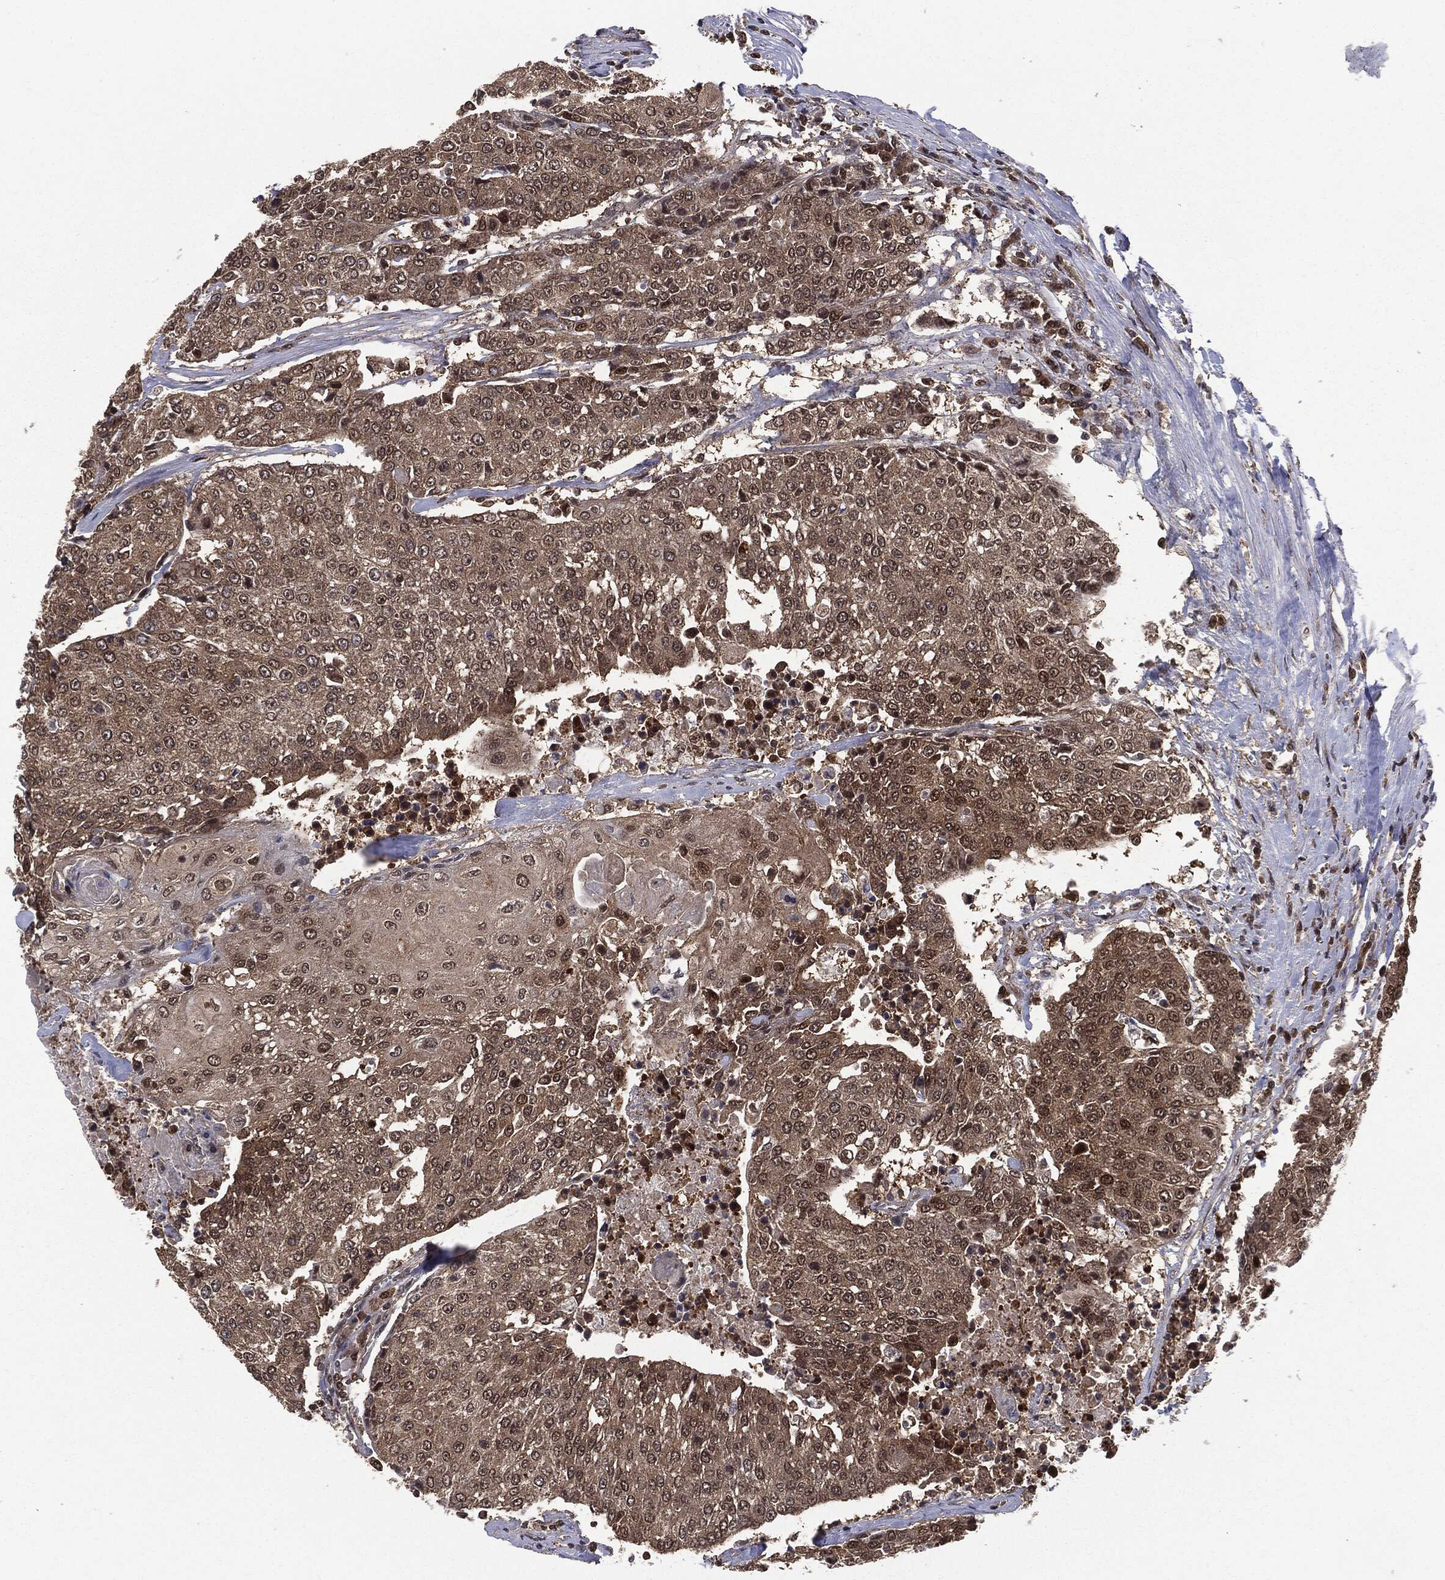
{"staining": {"intensity": "weak", "quantity": ">75%", "location": "cytoplasmic/membranous,nuclear"}, "tissue": "urothelial cancer", "cell_type": "Tumor cells", "image_type": "cancer", "snomed": [{"axis": "morphology", "description": "Urothelial carcinoma, High grade"}, {"axis": "topography", "description": "Urinary bladder"}], "caption": "Weak cytoplasmic/membranous and nuclear staining is identified in about >75% of tumor cells in urothelial cancer.", "gene": "PTPA", "patient": {"sex": "female", "age": 85}}